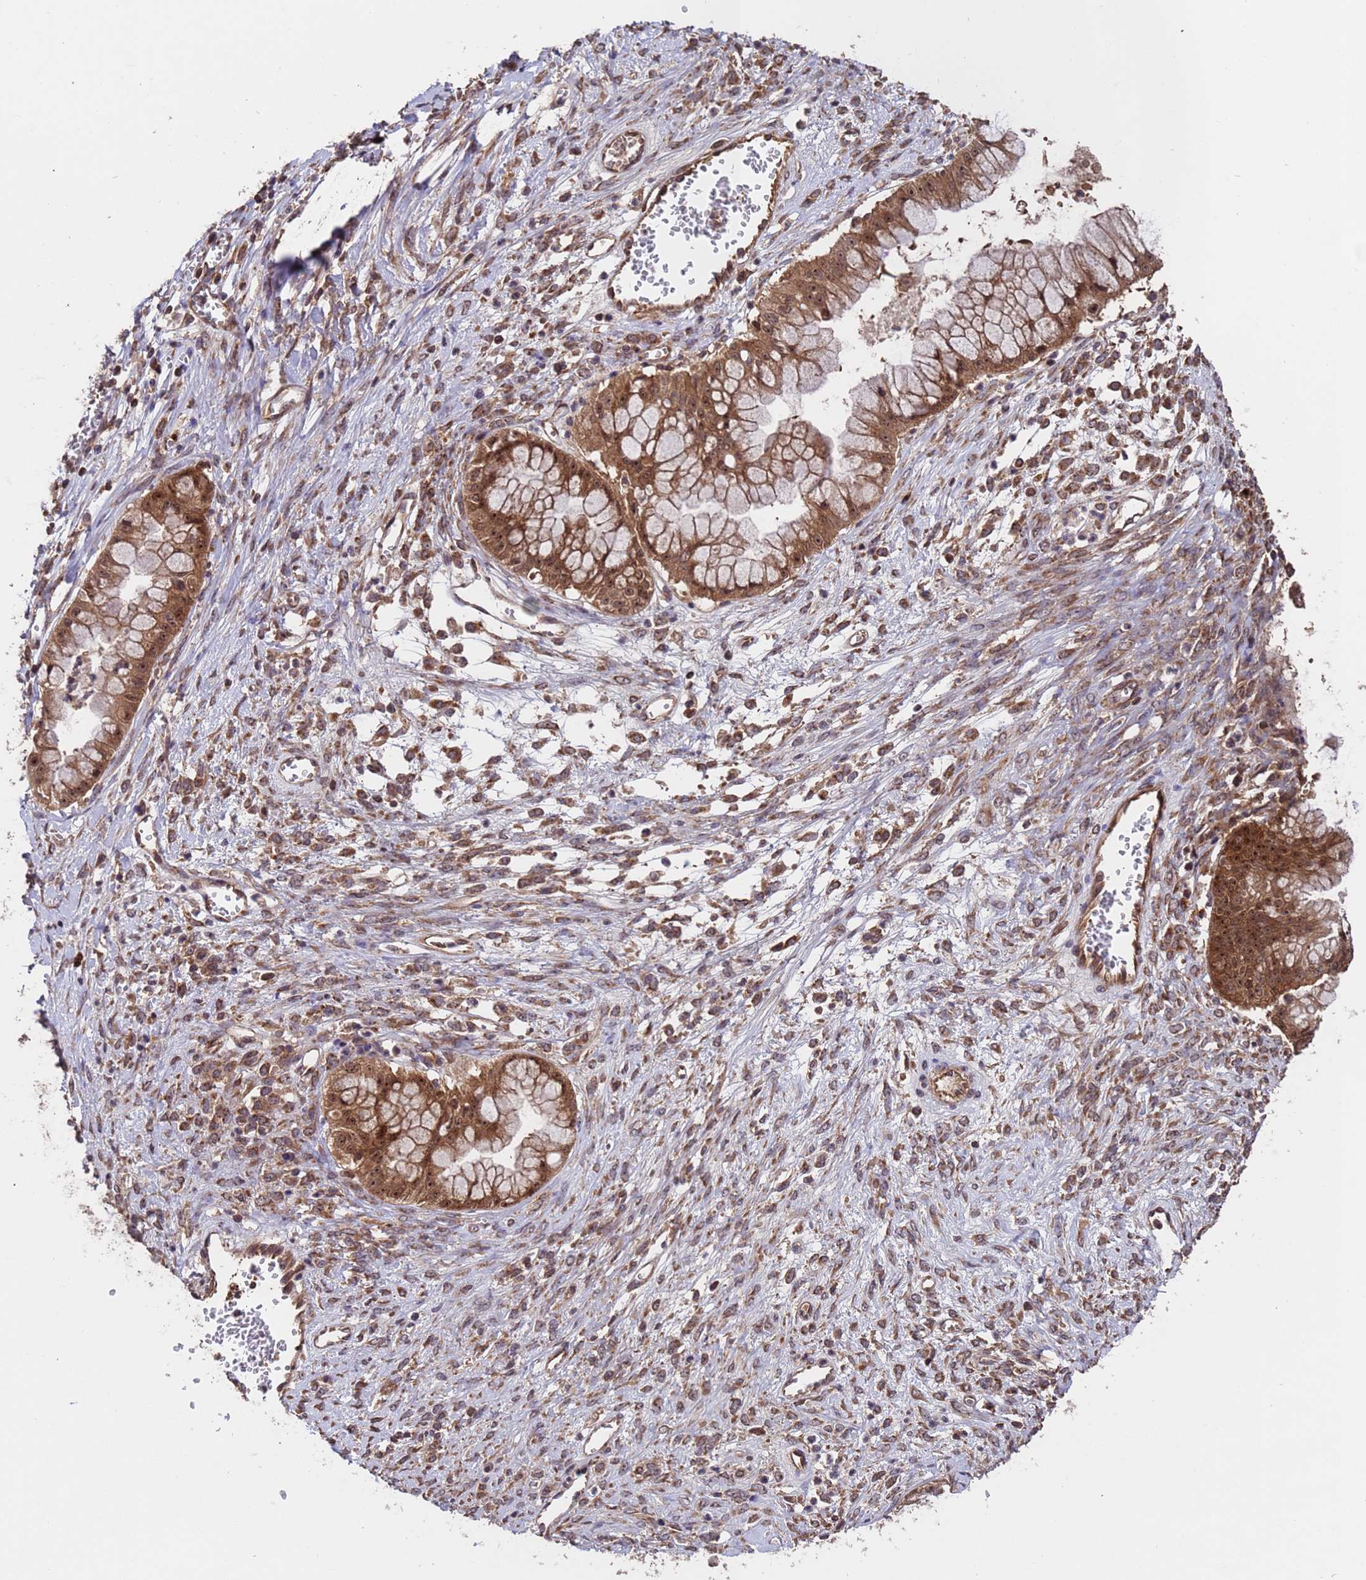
{"staining": {"intensity": "strong", "quantity": ">75%", "location": "cytoplasmic/membranous,nuclear"}, "tissue": "ovarian cancer", "cell_type": "Tumor cells", "image_type": "cancer", "snomed": [{"axis": "morphology", "description": "Cystadenocarcinoma, mucinous, NOS"}, {"axis": "topography", "description": "Ovary"}], "caption": "Brown immunohistochemical staining in human mucinous cystadenocarcinoma (ovarian) reveals strong cytoplasmic/membranous and nuclear staining in about >75% of tumor cells.", "gene": "TSR3", "patient": {"sex": "female", "age": 70}}